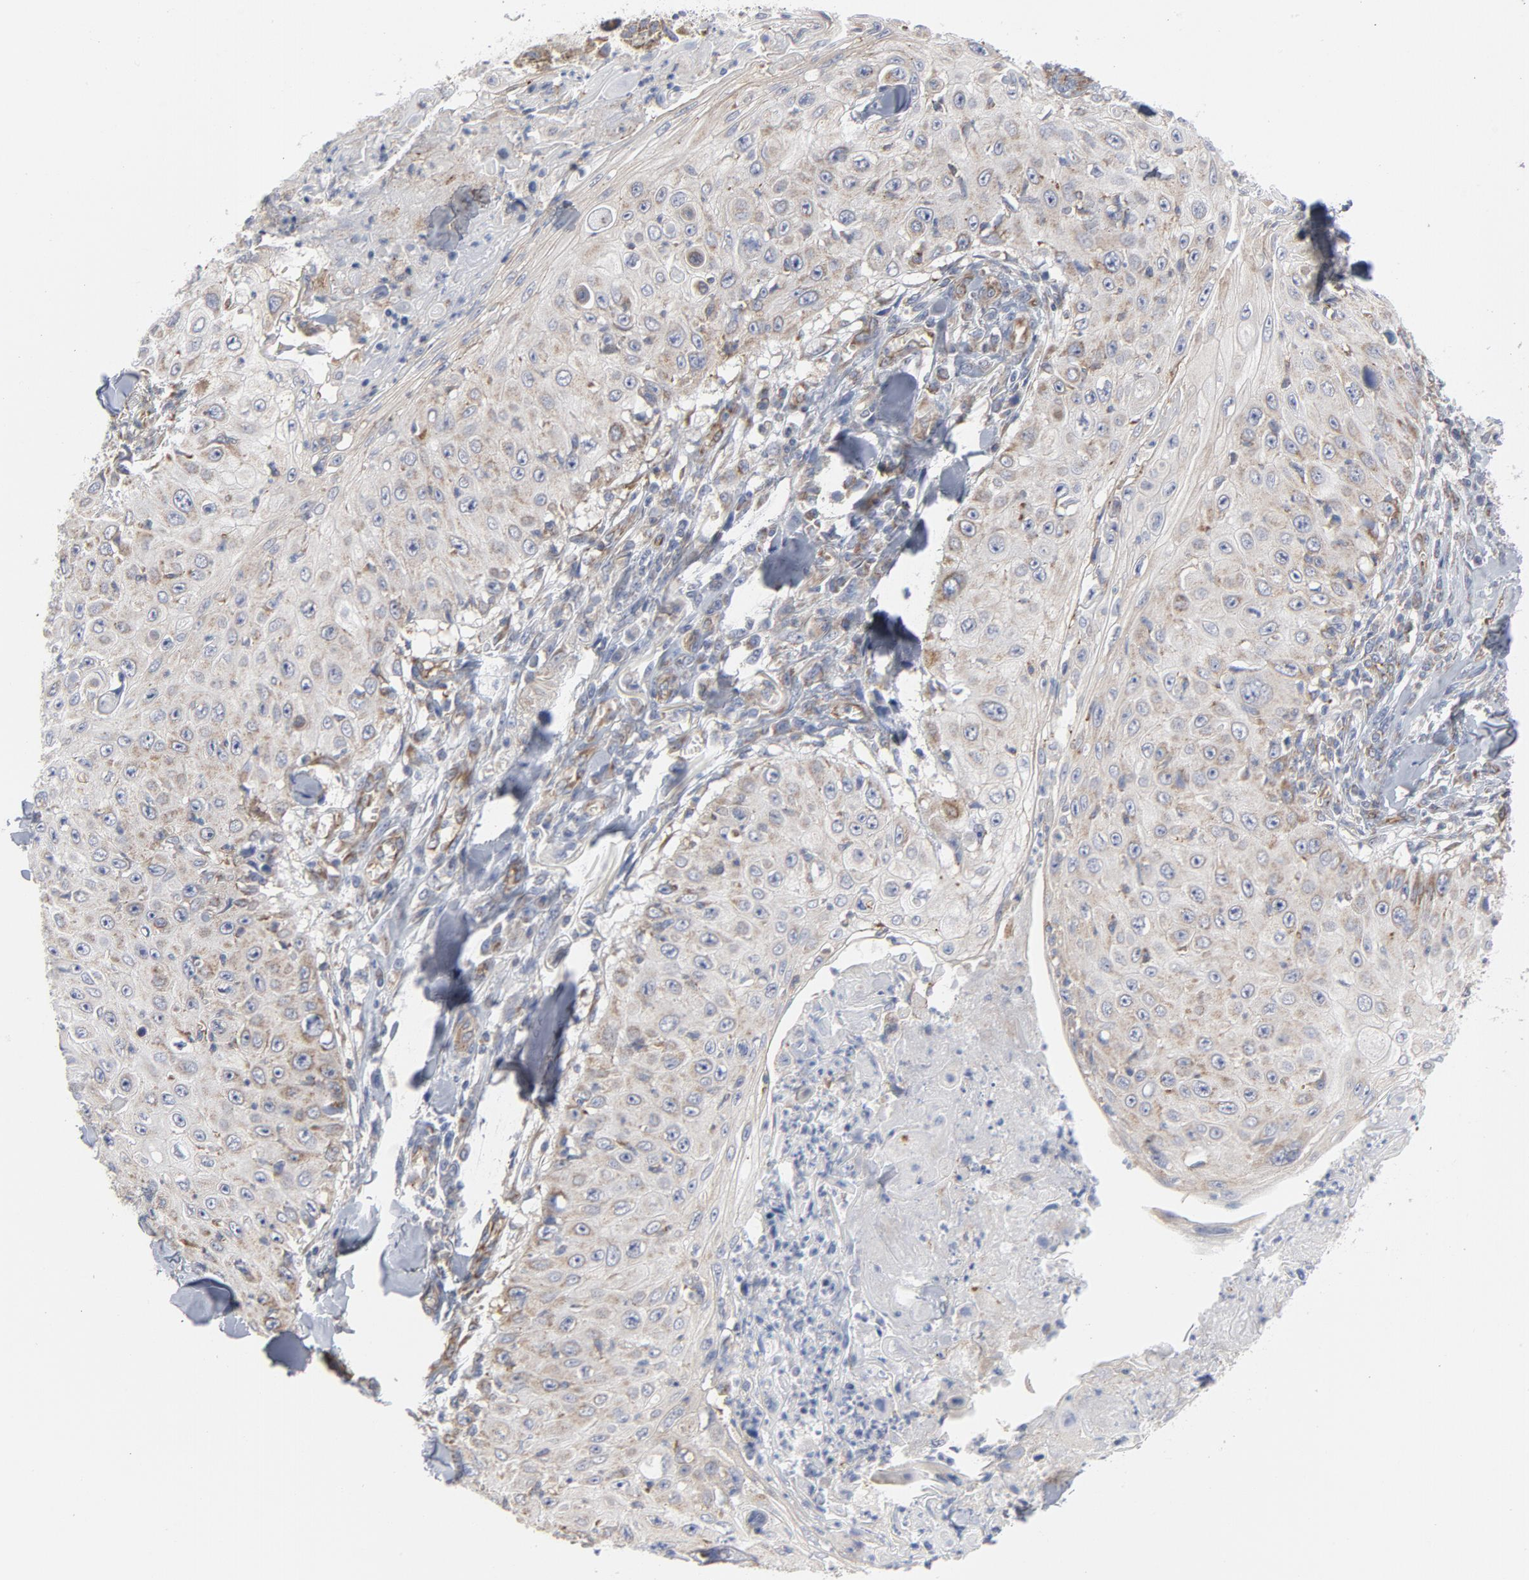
{"staining": {"intensity": "weak", "quantity": "<25%", "location": "cytoplasmic/membranous"}, "tissue": "skin cancer", "cell_type": "Tumor cells", "image_type": "cancer", "snomed": [{"axis": "morphology", "description": "Squamous cell carcinoma, NOS"}, {"axis": "topography", "description": "Skin"}], "caption": "An image of skin squamous cell carcinoma stained for a protein reveals no brown staining in tumor cells. (Immunohistochemistry (ihc), brightfield microscopy, high magnification).", "gene": "OXA1L", "patient": {"sex": "male", "age": 86}}